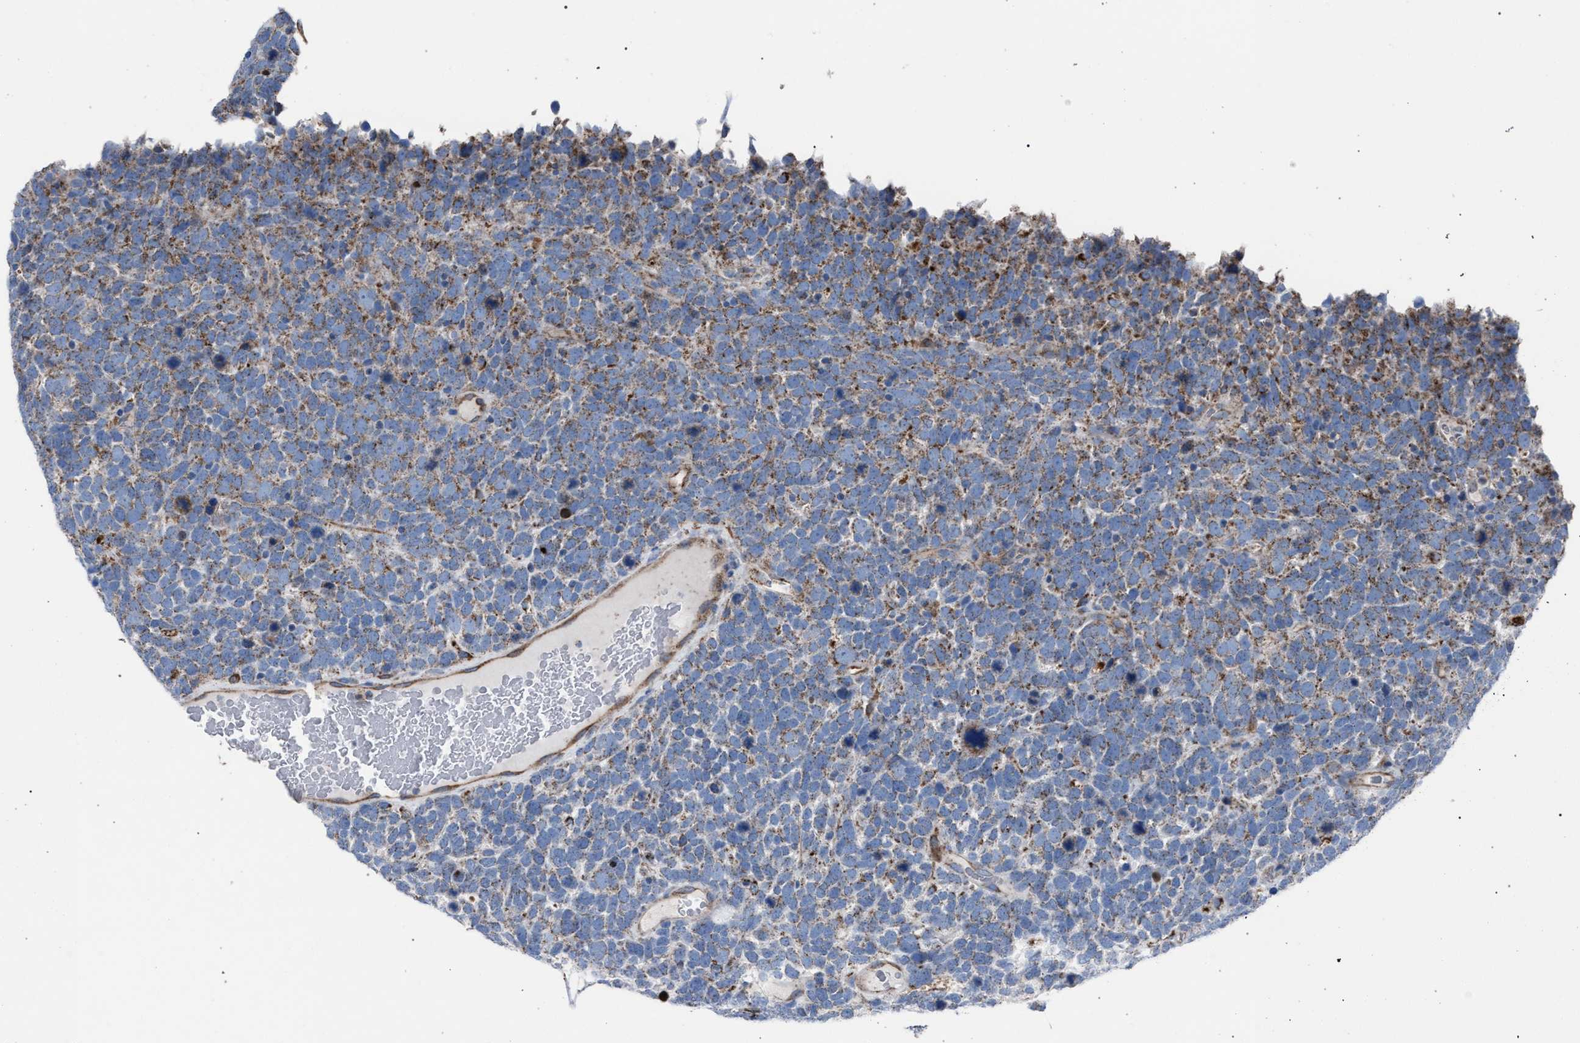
{"staining": {"intensity": "weak", "quantity": ">75%", "location": "cytoplasmic/membranous"}, "tissue": "urothelial cancer", "cell_type": "Tumor cells", "image_type": "cancer", "snomed": [{"axis": "morphology", "description": "Urothelial carcinoma, High grade"}, {"axis": "topography", "description": "Urinary bladder"}], "caption": "Brown immunohistochemical staining in urothelial cancer demonstrates weak cytoplasmic/membranous staining in approximately >75% of tumor cells.", "gene": "HSD17B4", "patient": {"sex": "female", "age": 82}}